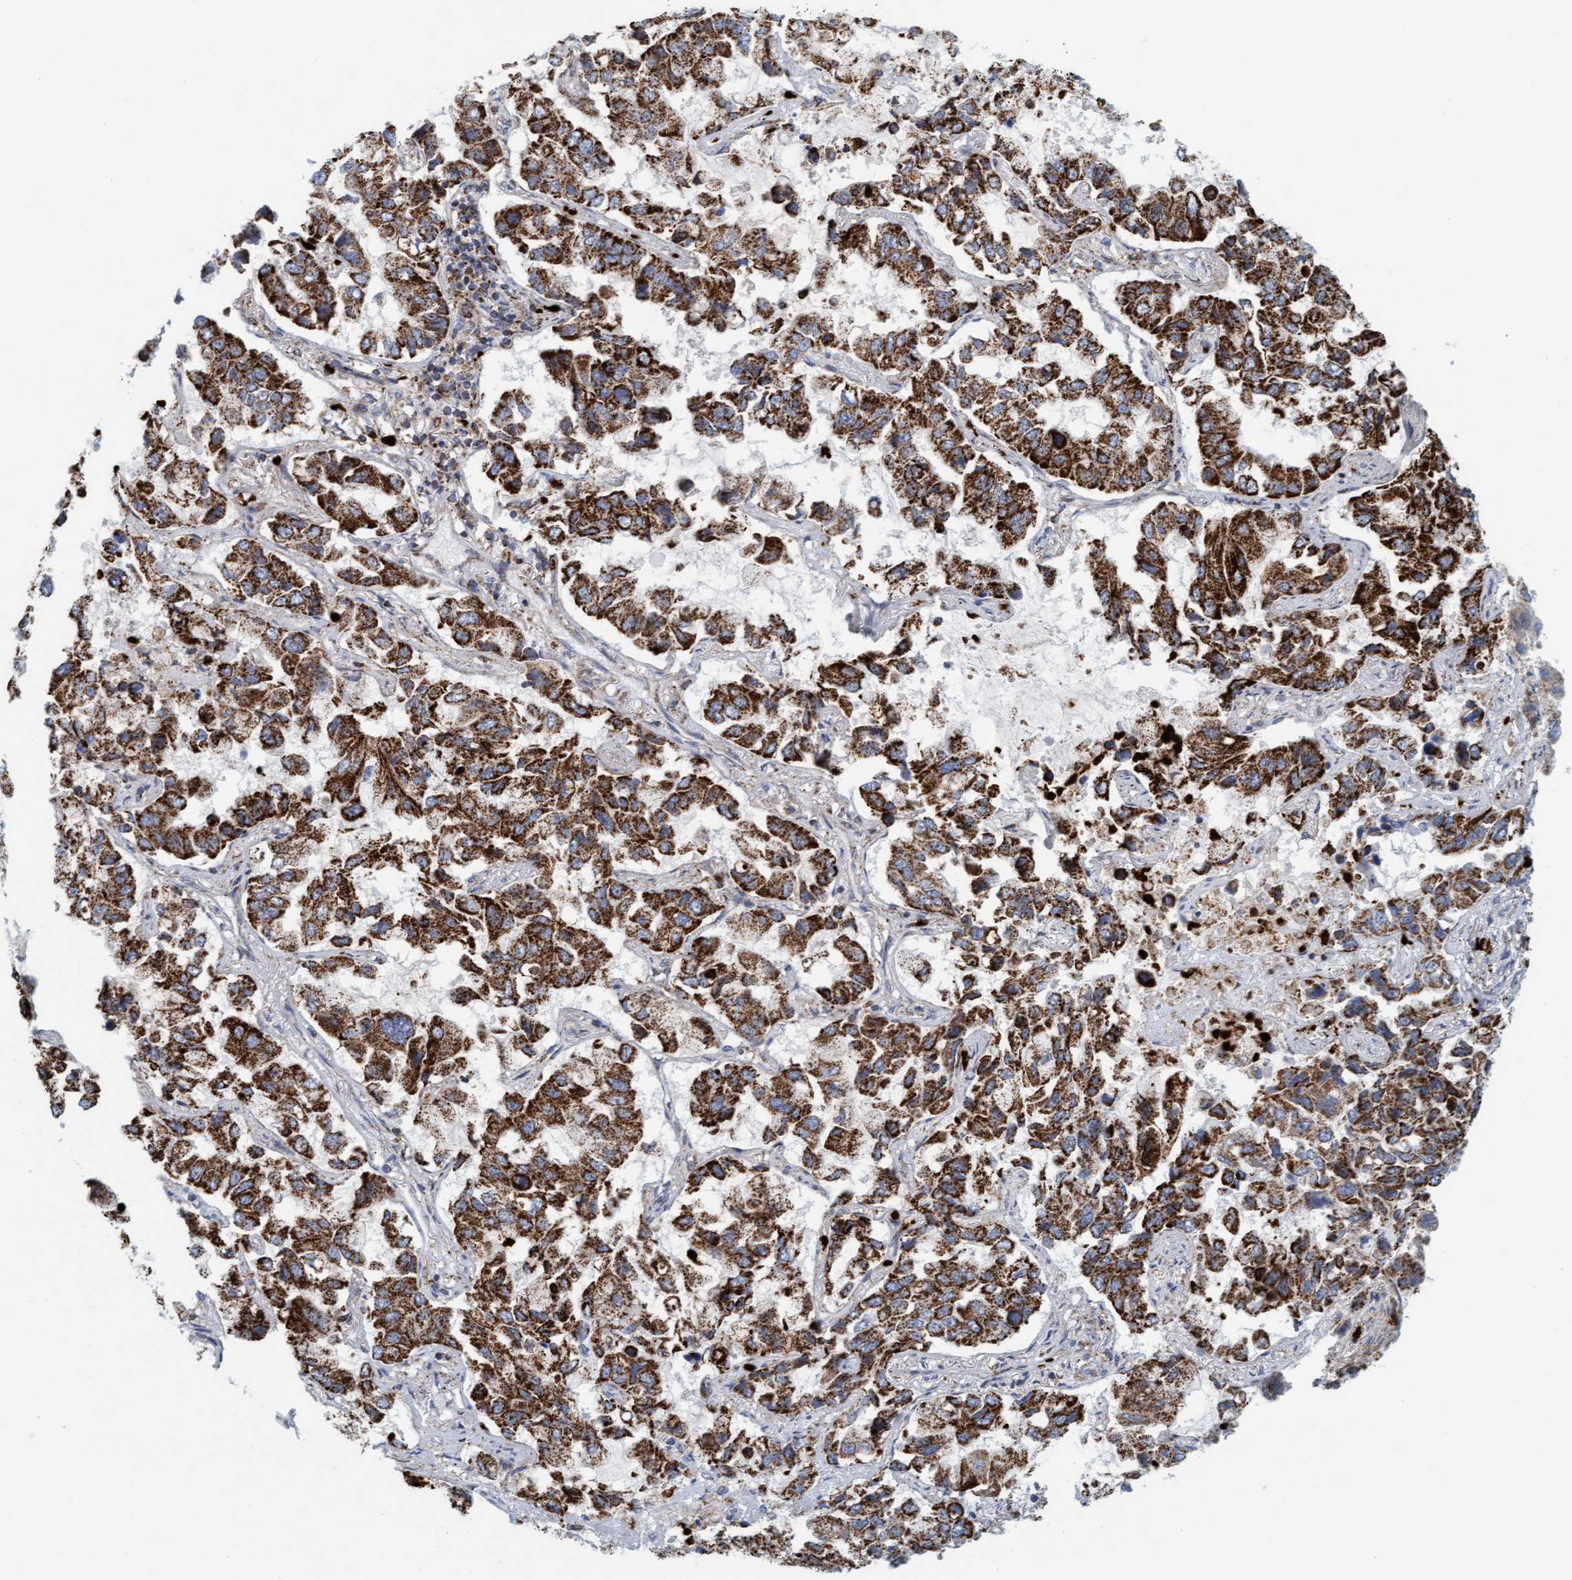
{"staining": {"intensity": "strong", "quantity": ">75%", "location": "cytoplasmic/membranous"}, "tissue": "lung cancer", "cell_type": "Tumor cells", "image_type": "cancer", "snomed": [{"axis": "morphology", "description": "Adenocarcinoma, NOS"}, {"axis": "topography", "description": "Lung"}], "caption": "Lung cancer (adenocarcinoma) stained for a protein (brown) reveals strong cytoplasmic/membranous positive staining in approximately >75% of tumor cells.", "gene": "B9D1", "patient": {"sex": "male", "age": 64}}